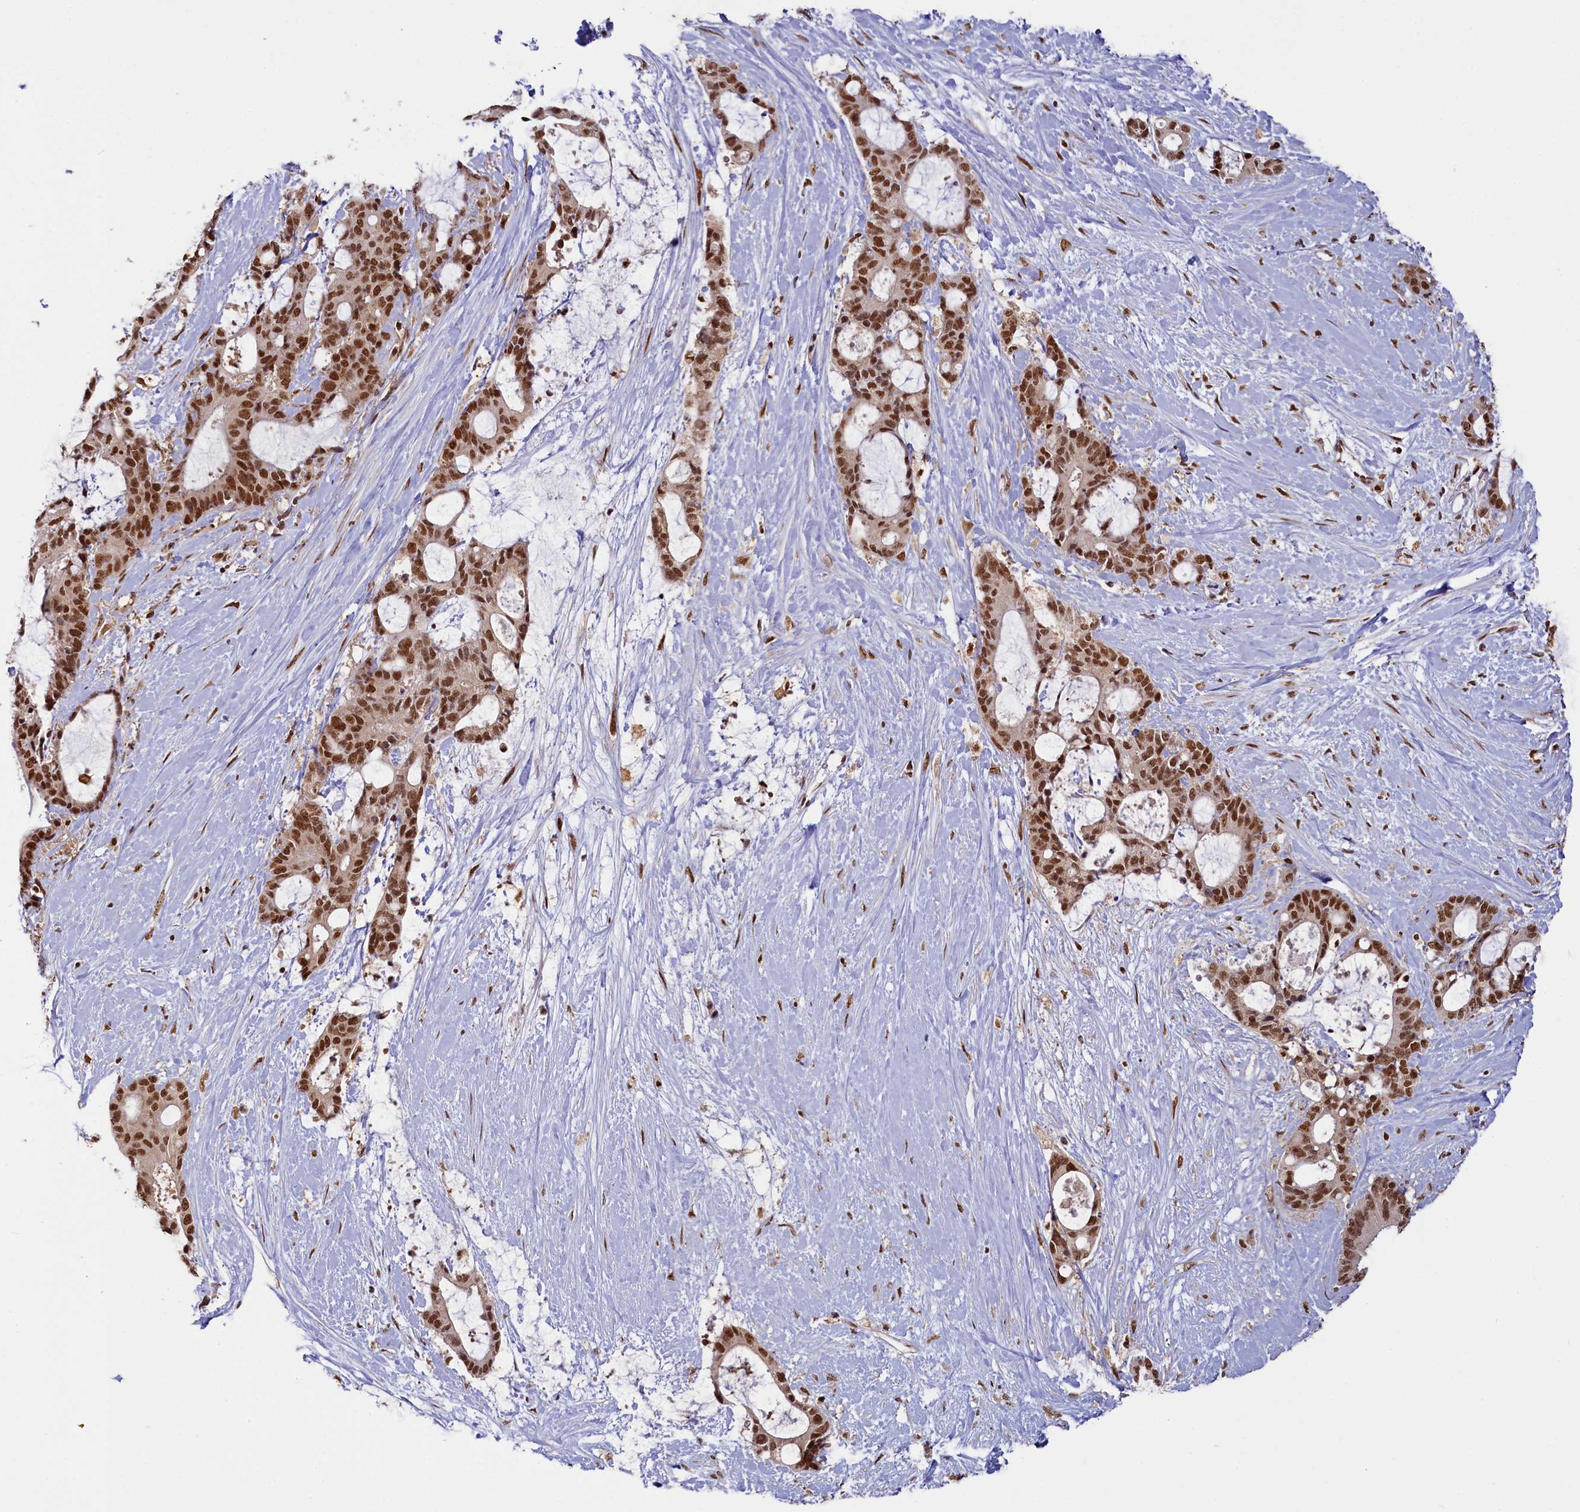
{"staining": {"intensity": "moderate", "quantity": ">75%", "location": "nuclear"}, "tissue": "liver cancer", "cell_type": "Tumor cells", "image_type": "cancer", "snomed": [{"axis": "morphology", "description": "Normal tissue, NOS"}, {"axis": "morphology", "description": "Cholangiocarcinoma"}, {"axis": "topography", "description": "Liver"}, {"axis": "topography", "description": "Peripheral nerve tissue"}], "caption": "High-power microscopy captured an immunohistochemistry image of cholangiocarcinoma (liver), revealing moderate nuclear positivity in approximately >75% of tumor cells.", "gene": "PPHLN1", "patient": {"sex": "female", "age": 73}}